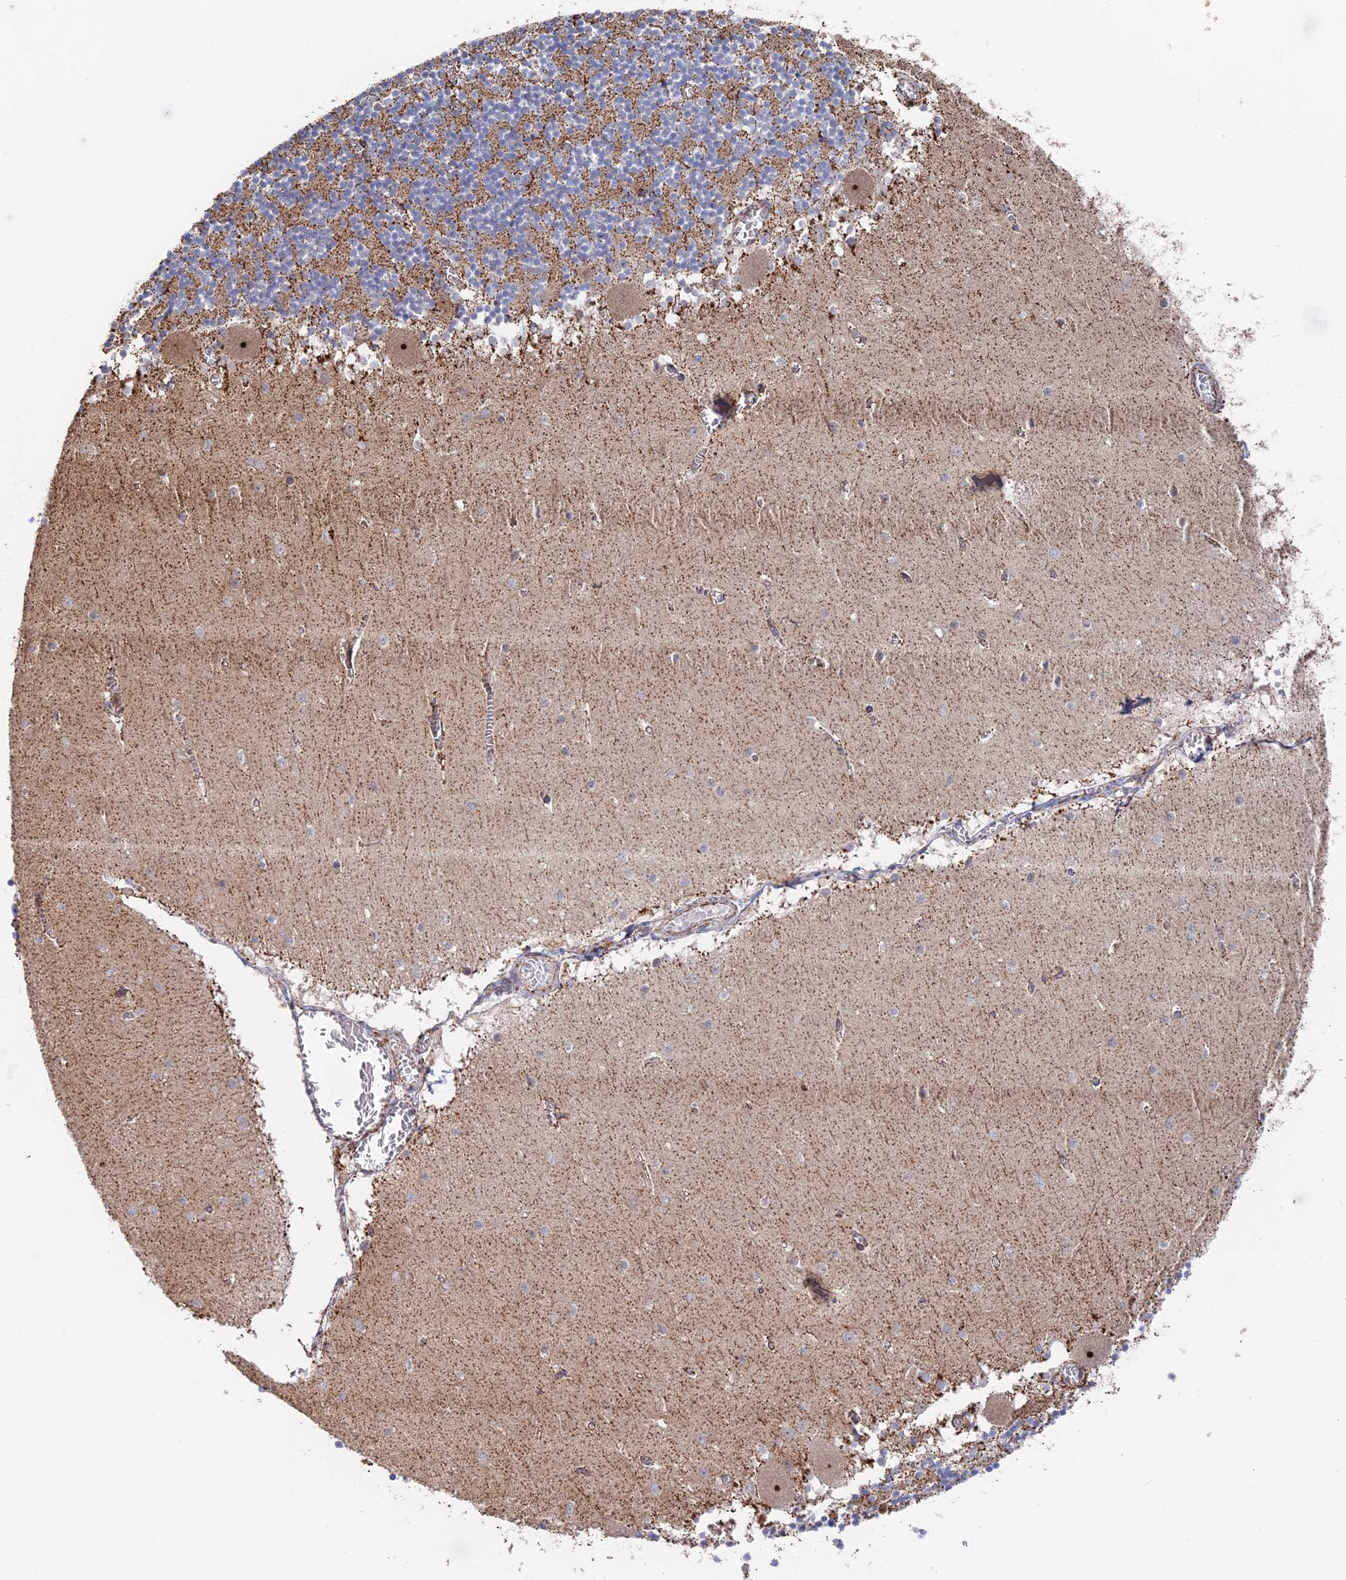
{"staining": {"intensity": "moderate", "quantity": ">75%", "location": "cytoplasmic/membranous"}, "tissue": "cerebellum", "cell_type": "Cells in granular layer", "image_type": "normal", "snomed": [{"axis": "morphology", "description": "Normal tissue, NOS"}, {"axis": "topography", "description": "Cerebellum"}], "caption": "Protein expression analysis of normal cerebellum displays moderate cytoplasmic/membranous staining in about >75% of cells in granular layer. (IHC, brightfield microscopy, high magnification).", "gene": "DTYMK", "patient": {"sex": "female", "age": 28}}